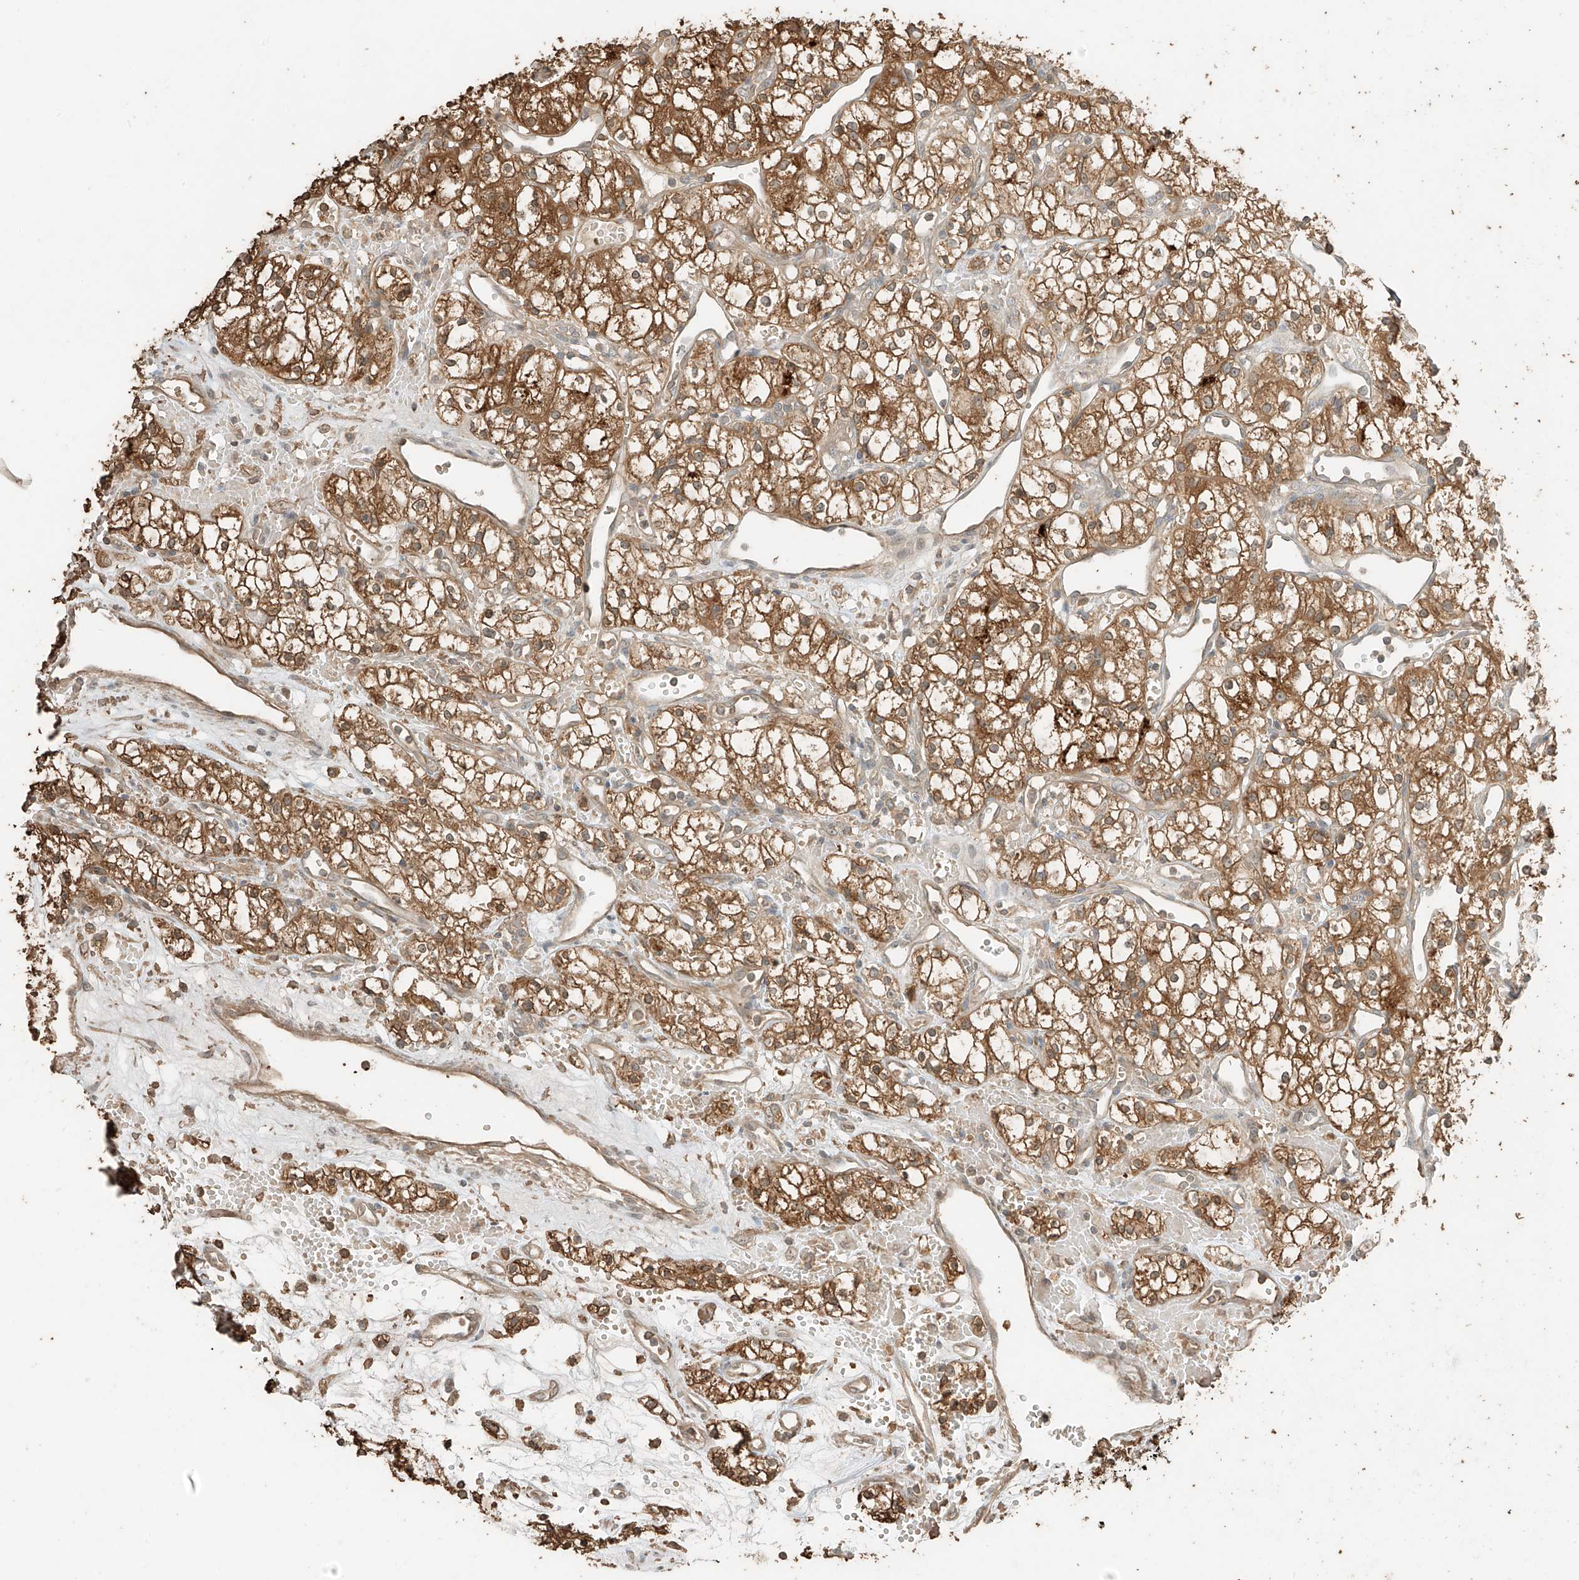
{"staining": {"intensity": "moderate", "quantity": ">75%", "location": "cytoplasmic/membranous"}, "tissue": "renal cancer", "cell_type": "Tumor cells", "image_type": "cancer", "snomed": [{"axis": "morphology", "description": "Adenocarcinoma, NOS"}, {"axis": "topography", "description": "Kidney"}], "caption": "A brown stain highlights moderate cytoplasmic/membranous positivity of a protein in human renal cancer (adenocarcinoma) tumor cells. Immunohistochemistry (ihc) stains the protein of interest in brown and the nuclei are stained blue.", "gene": "RFTN2", "patient": {"sex": "male", "age": 59}}